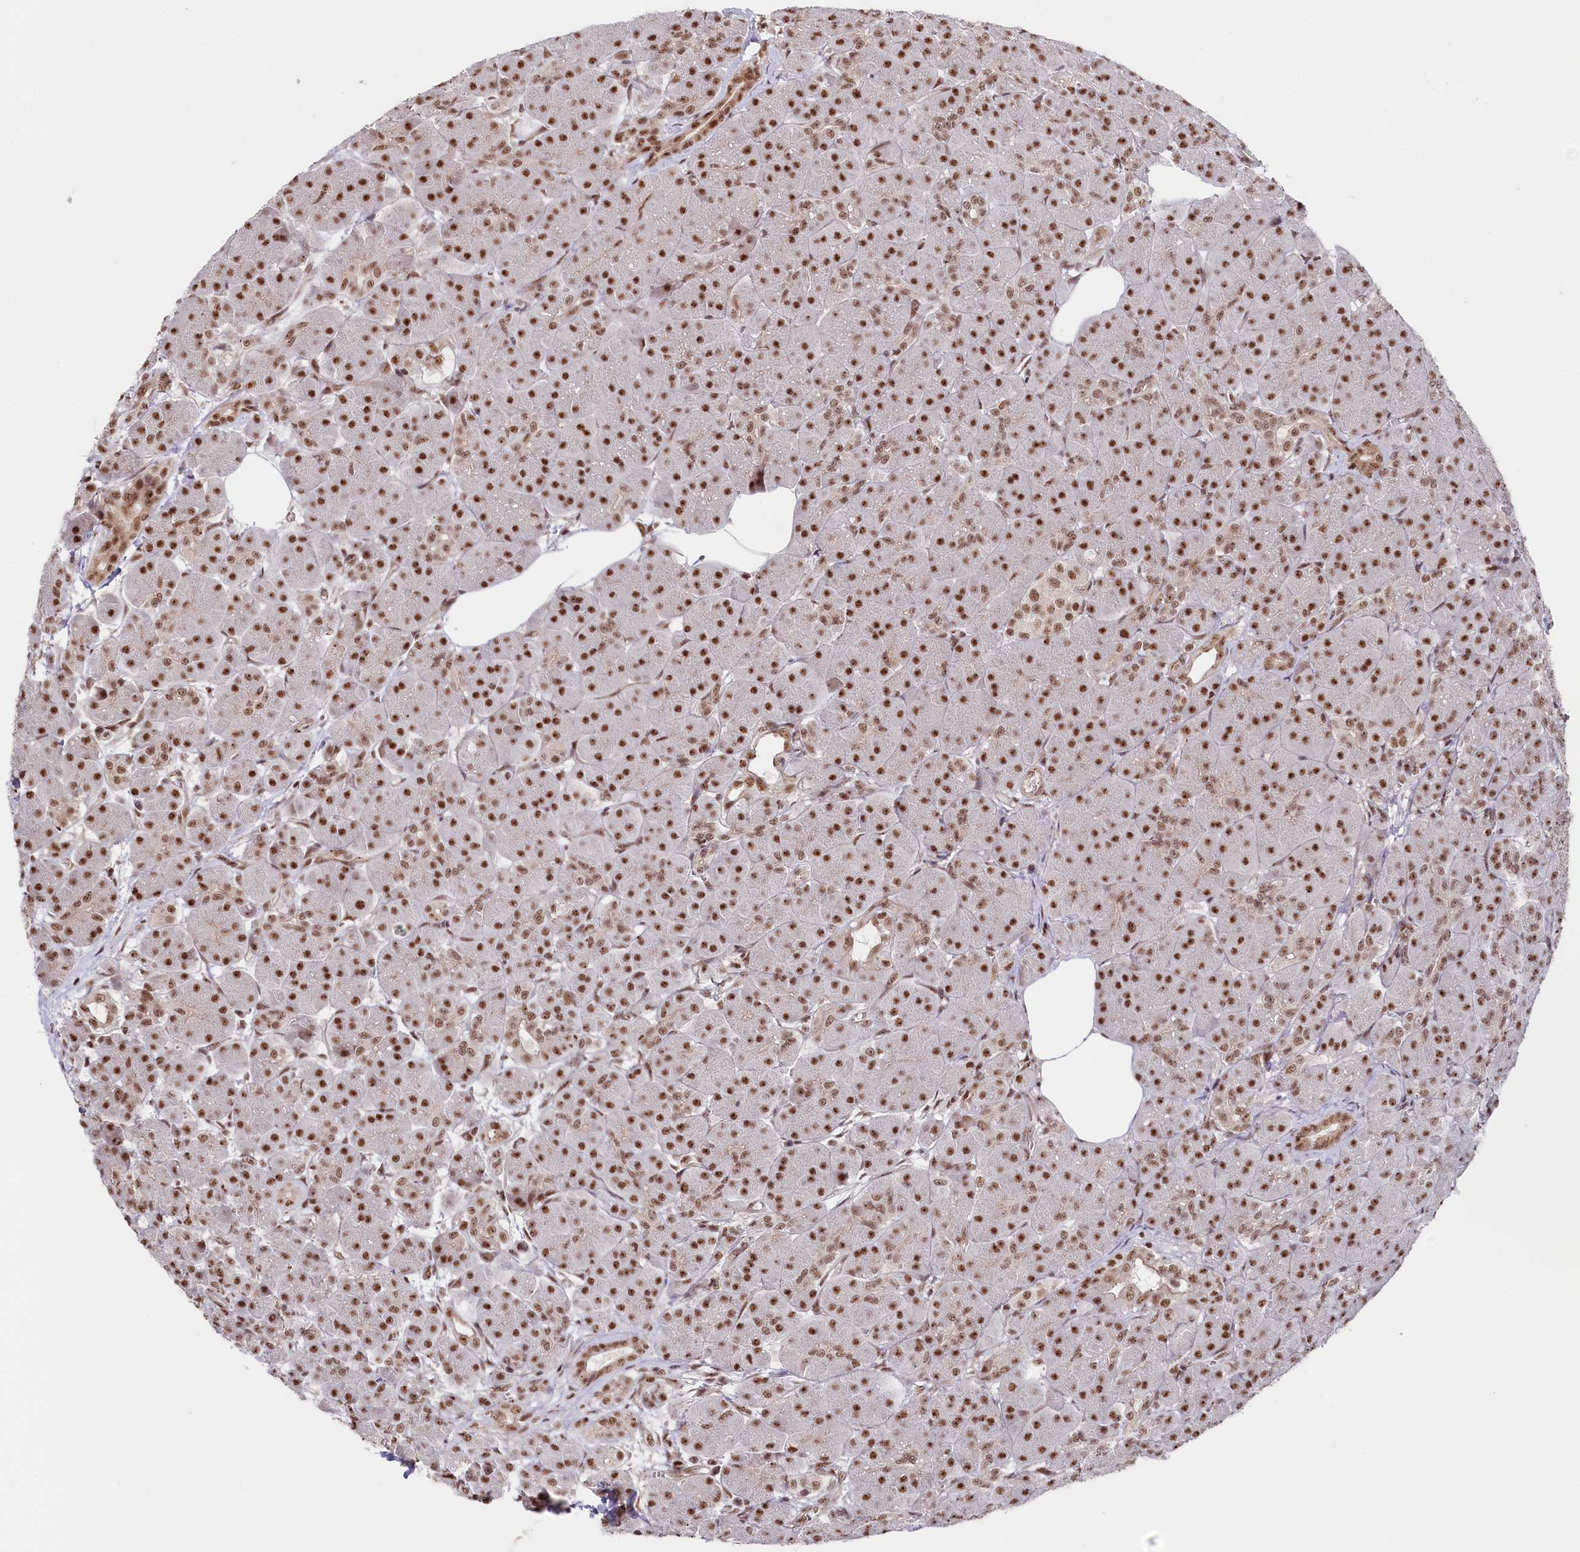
{"staining": {"intensity": "strong", "quantity": ">75%", "location": "nuclear"}, "tissue": "pancreas", "cell_type": "Exocrine glandular cells", "image_type": "normal", "snomed": [{"axis": "morphology", "description": "Normal tissue, NOS"}, {"axis": "topography", "description": "Pancreas"}], "caption": "Benign pancreas displays strong nuclear staining in about >75% of exocrine glandular cells (DAB IHC with brightfield microscopy, high magnification)..", "gene": "POLR2H", "patient": {"sex": "male", "age": 63}}